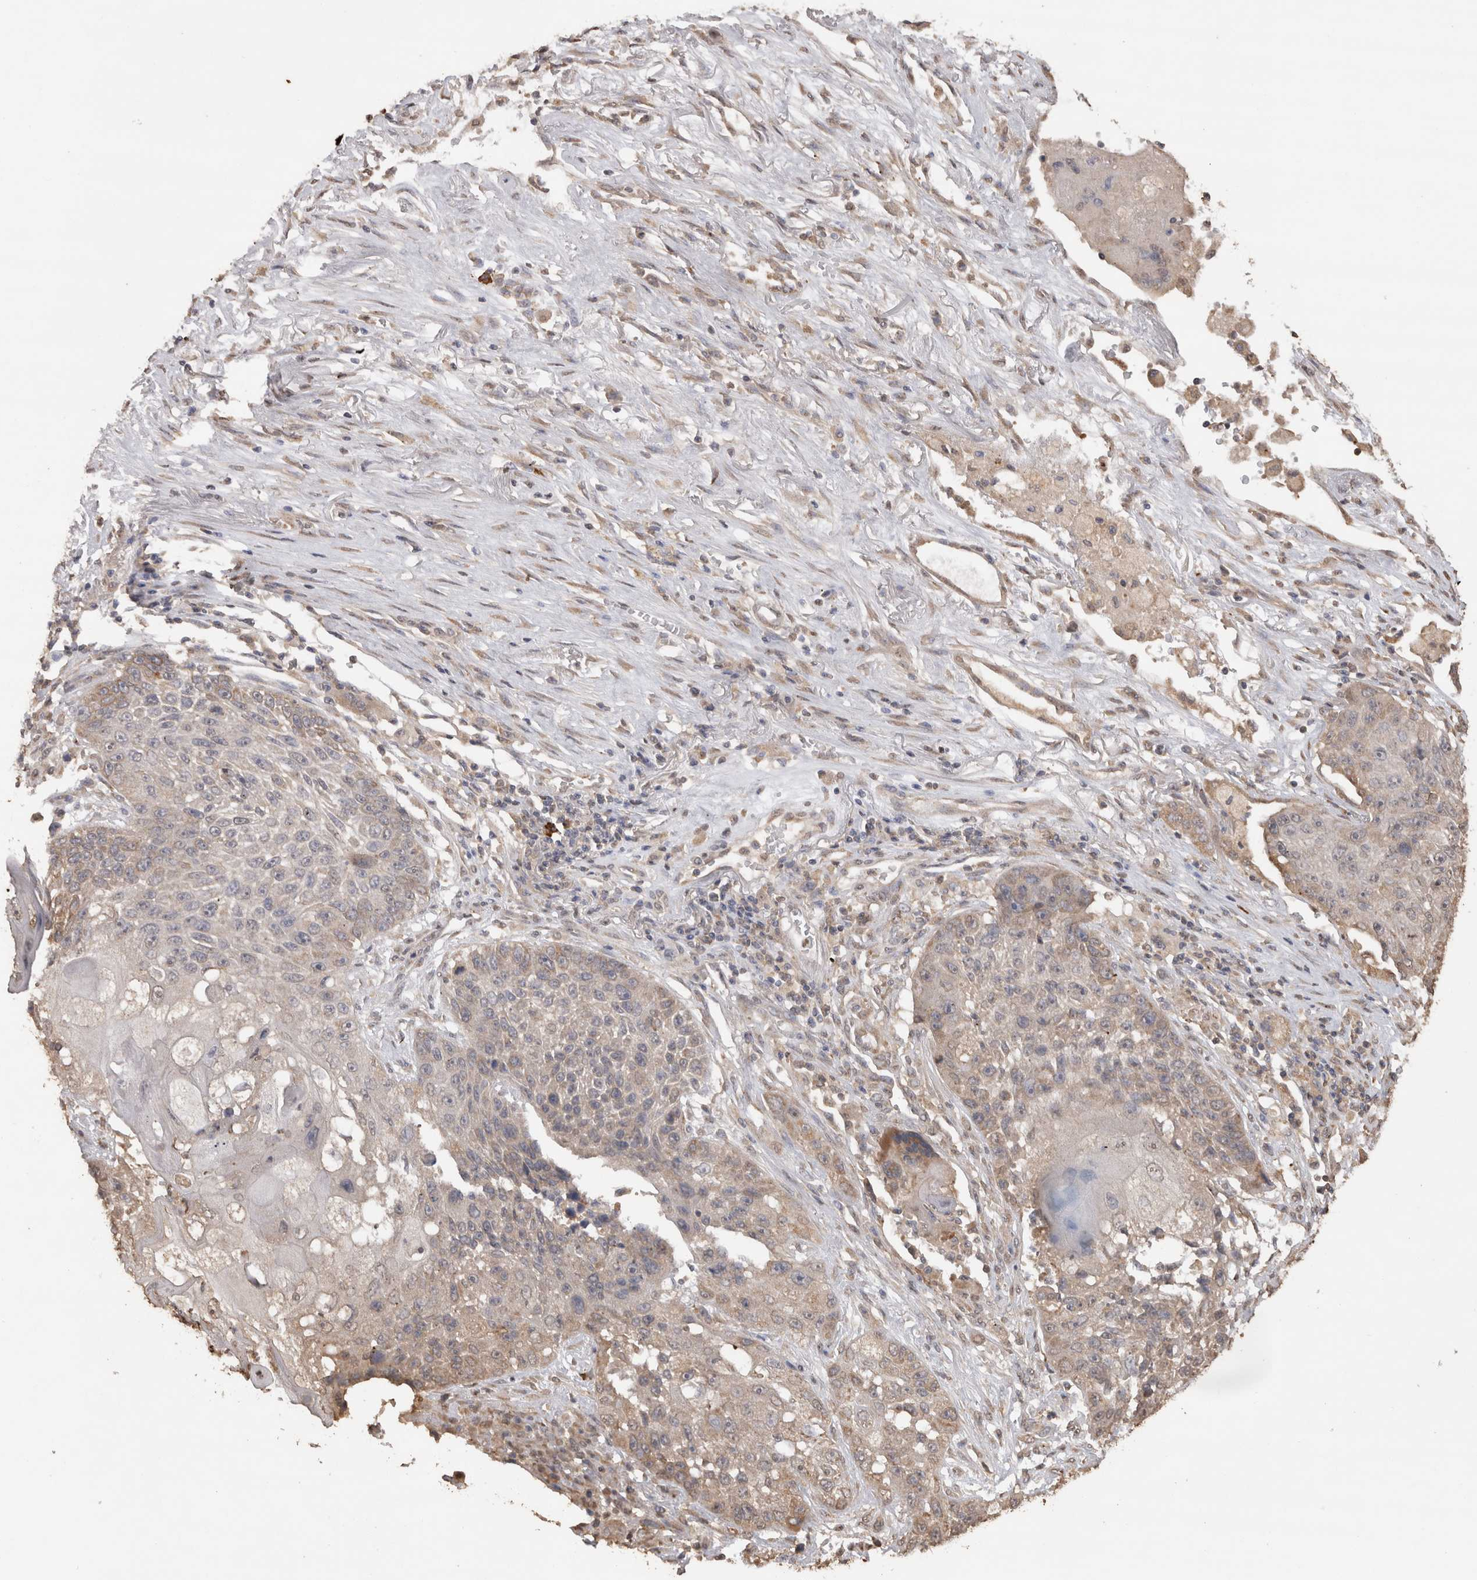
{"staining": {"intensity": "weak", "quantity": "25%-75%", "location": "cytoplasmic/membranous"}, "tissue": "lung cancer", "cell_type": "Tumor cells", "image_type": "cancer", "snomed": [{"axis": "morphology", "description": "Squamous cell carcinoma, NOS"}, {"axis": "topography", "description": "Lung"}], "caption": "Brown immunohistochemical staining in human lung cancer (squamous cell carcinoma) demonstrates weak cytoplasmic/membranous positivity in approximately 25%-75% of tumor cells.", "gene": "CRELD2", "patient": {"sex": "male", "age": 61}}